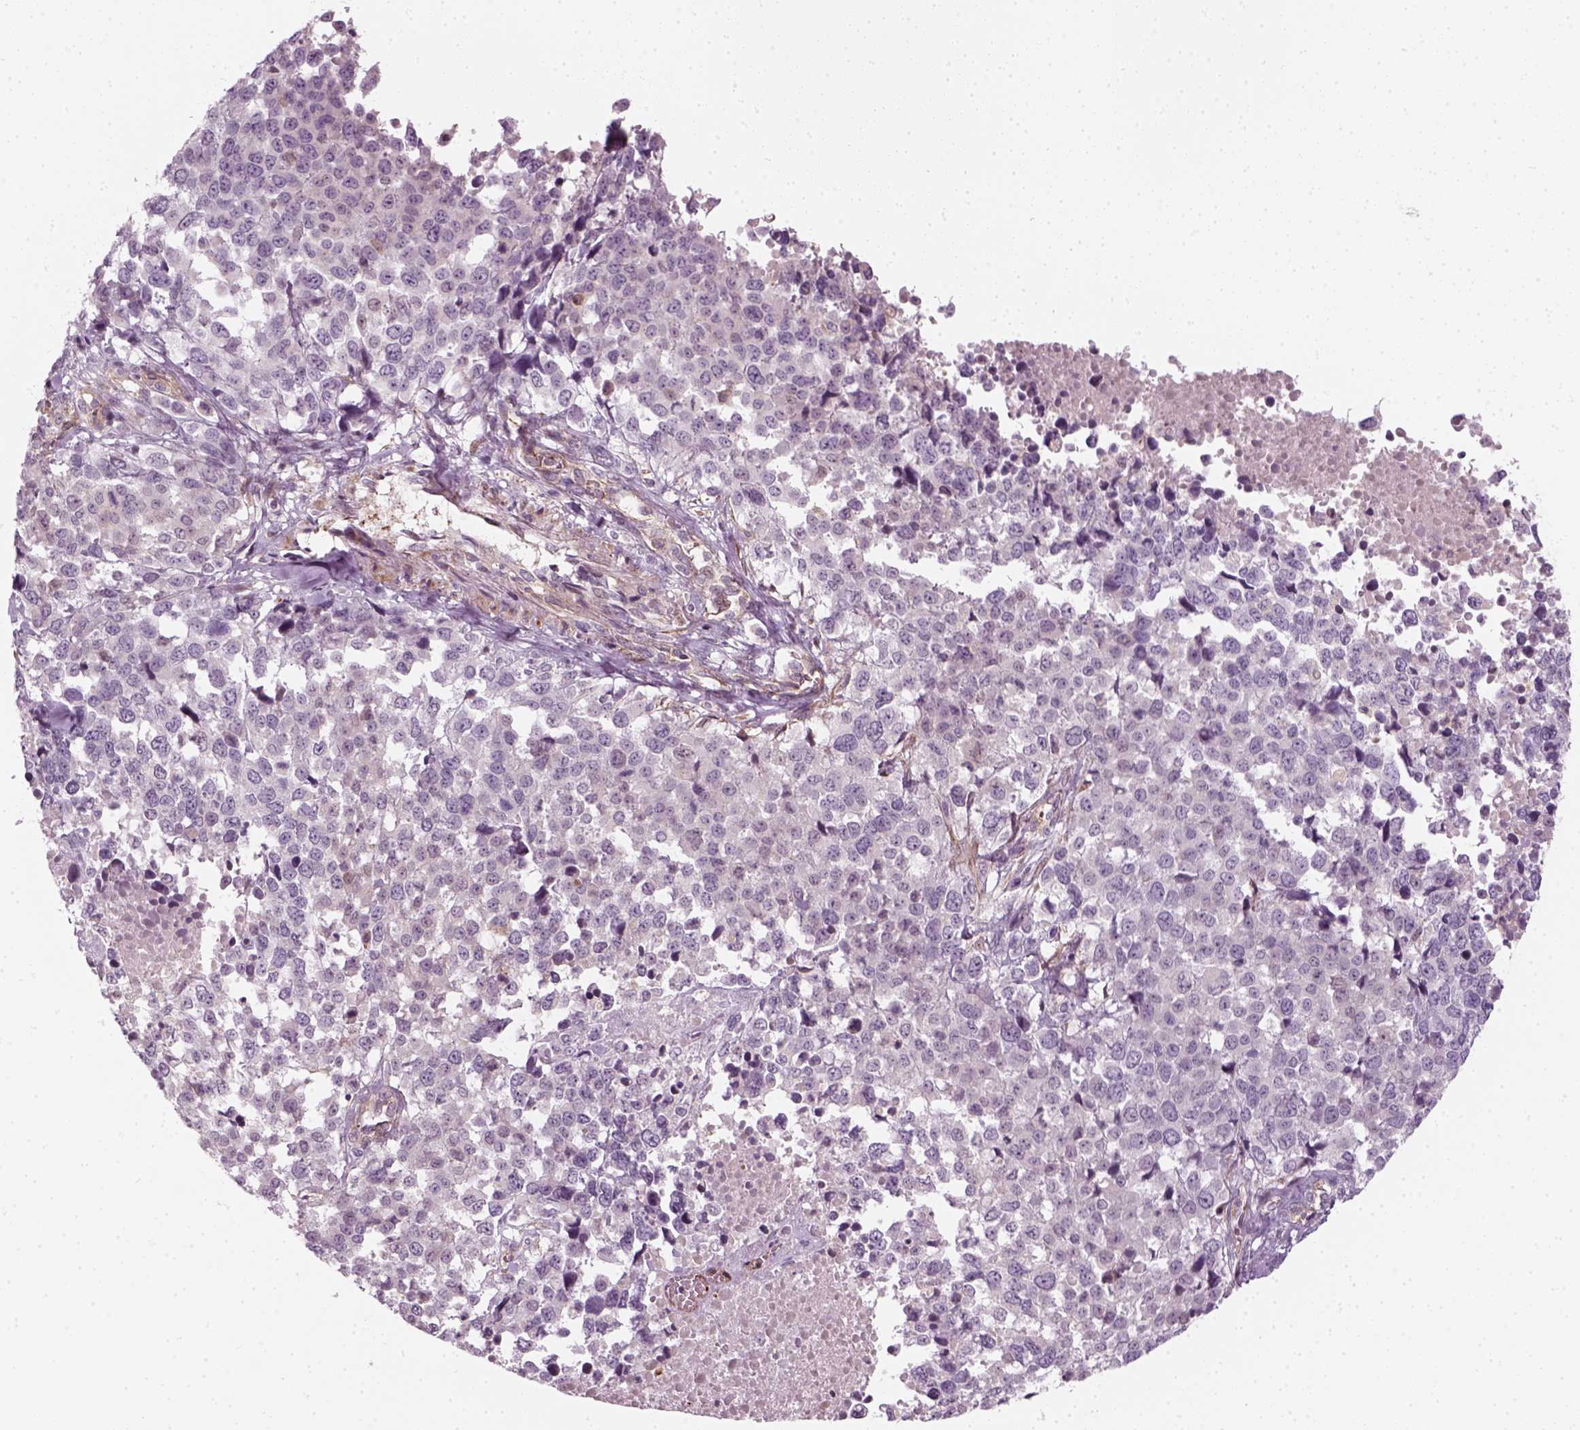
{"staining": {"intensity": "negative", "quantity": "none", "location": "none"}, "tissue": "melanoma", "cell_type": "Tumor cells", "image_type": "cancer", "snomed": [{"axis": "morphology", "description": "Malignant melanoma, Metastatic site"}, {"axis": "topography", "description": "Skin"}], "caption": "This is an IHC histopathology image of human malignant melanoma (metastatic site). There is no positivity in tumor cells.", "gene": "DNASE1L1", "patient": {"sex": "male", "age": 84}}